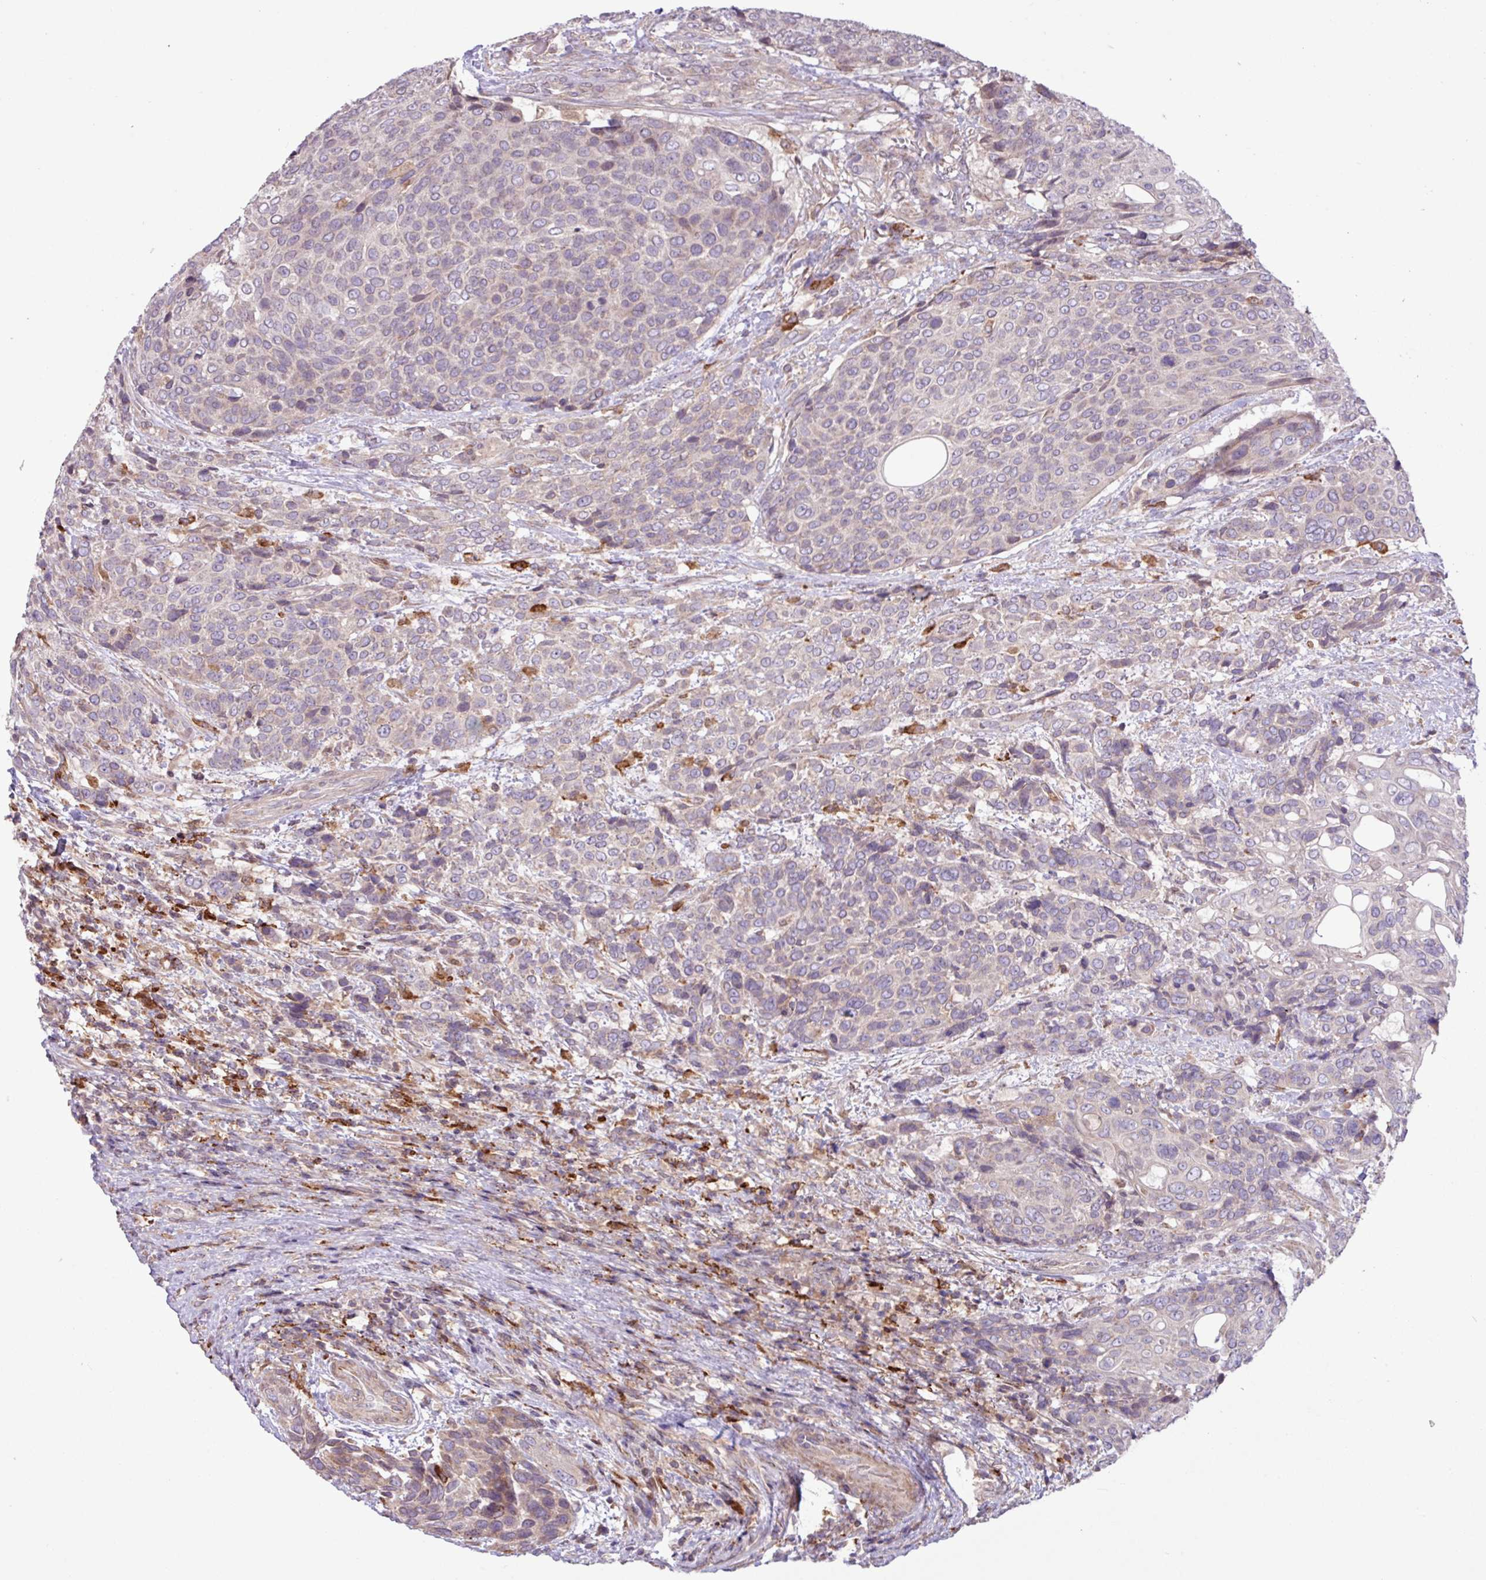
{"staining": {"intensity": "weak", "quantity": "<25%", "location": "cytoplasmic/membranous"}, "tissue": "urothelial cancer", "cell_type": "Tumor cells", "image_type": "cancer", "snomed": [{"axis": "morphology", "description": "Urothelial carcinoma, High grade"}, {"axis": "topography", "description": "Urinary bladder"}], "caption": "Human urothelial cancer stained for a protein using IHC demonstrates no staining in tumor cells.", "gene": "ARHGEF25", "patient": {"sex": "female", "age": 70}}